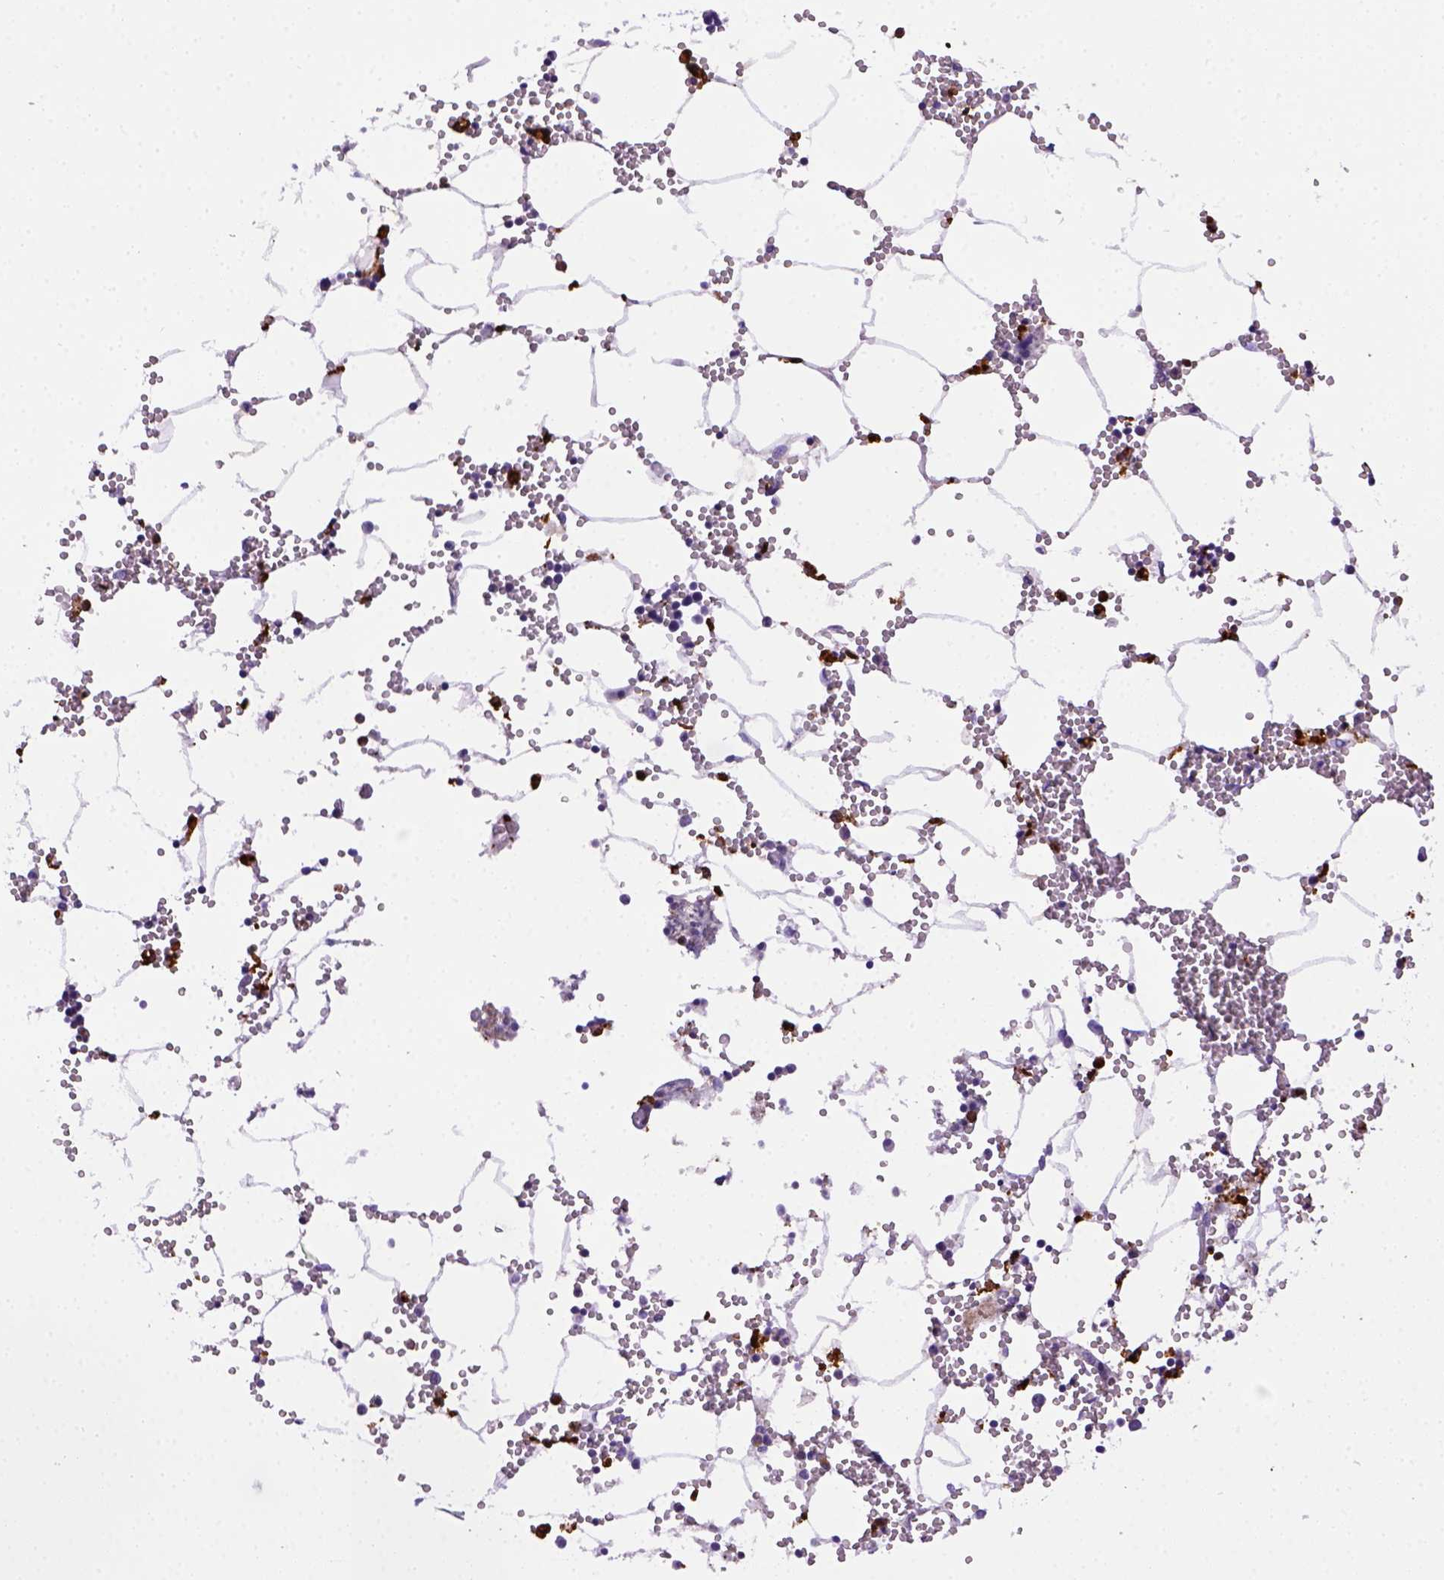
{"staining": {"intensity": "strong", "quantity": "<25%", "location": "cytoplasmic/membranous"}, "tissue": "bone marrow", "cell_type": "Hematopoietic cells", "image_type": "normal", "snomed": [{"axis": "morphology", "description": "Normal tissue, NOS"}, {"axis": "topography", "description": "Bone marrow"}], "caption": "Immunohistochemistry (IHC) (DAB (3,3'-diaminobenzidine)) staining of benign human bone marrow demonstrates strong cytoplasmic/membranous protein positivity in about <25% of hematopoietic cells. (brown staining indicates protein expression, while blue staining denotes nuclei).", "gene": "CD68", "patient": {"sex": "male", "age": 54}}